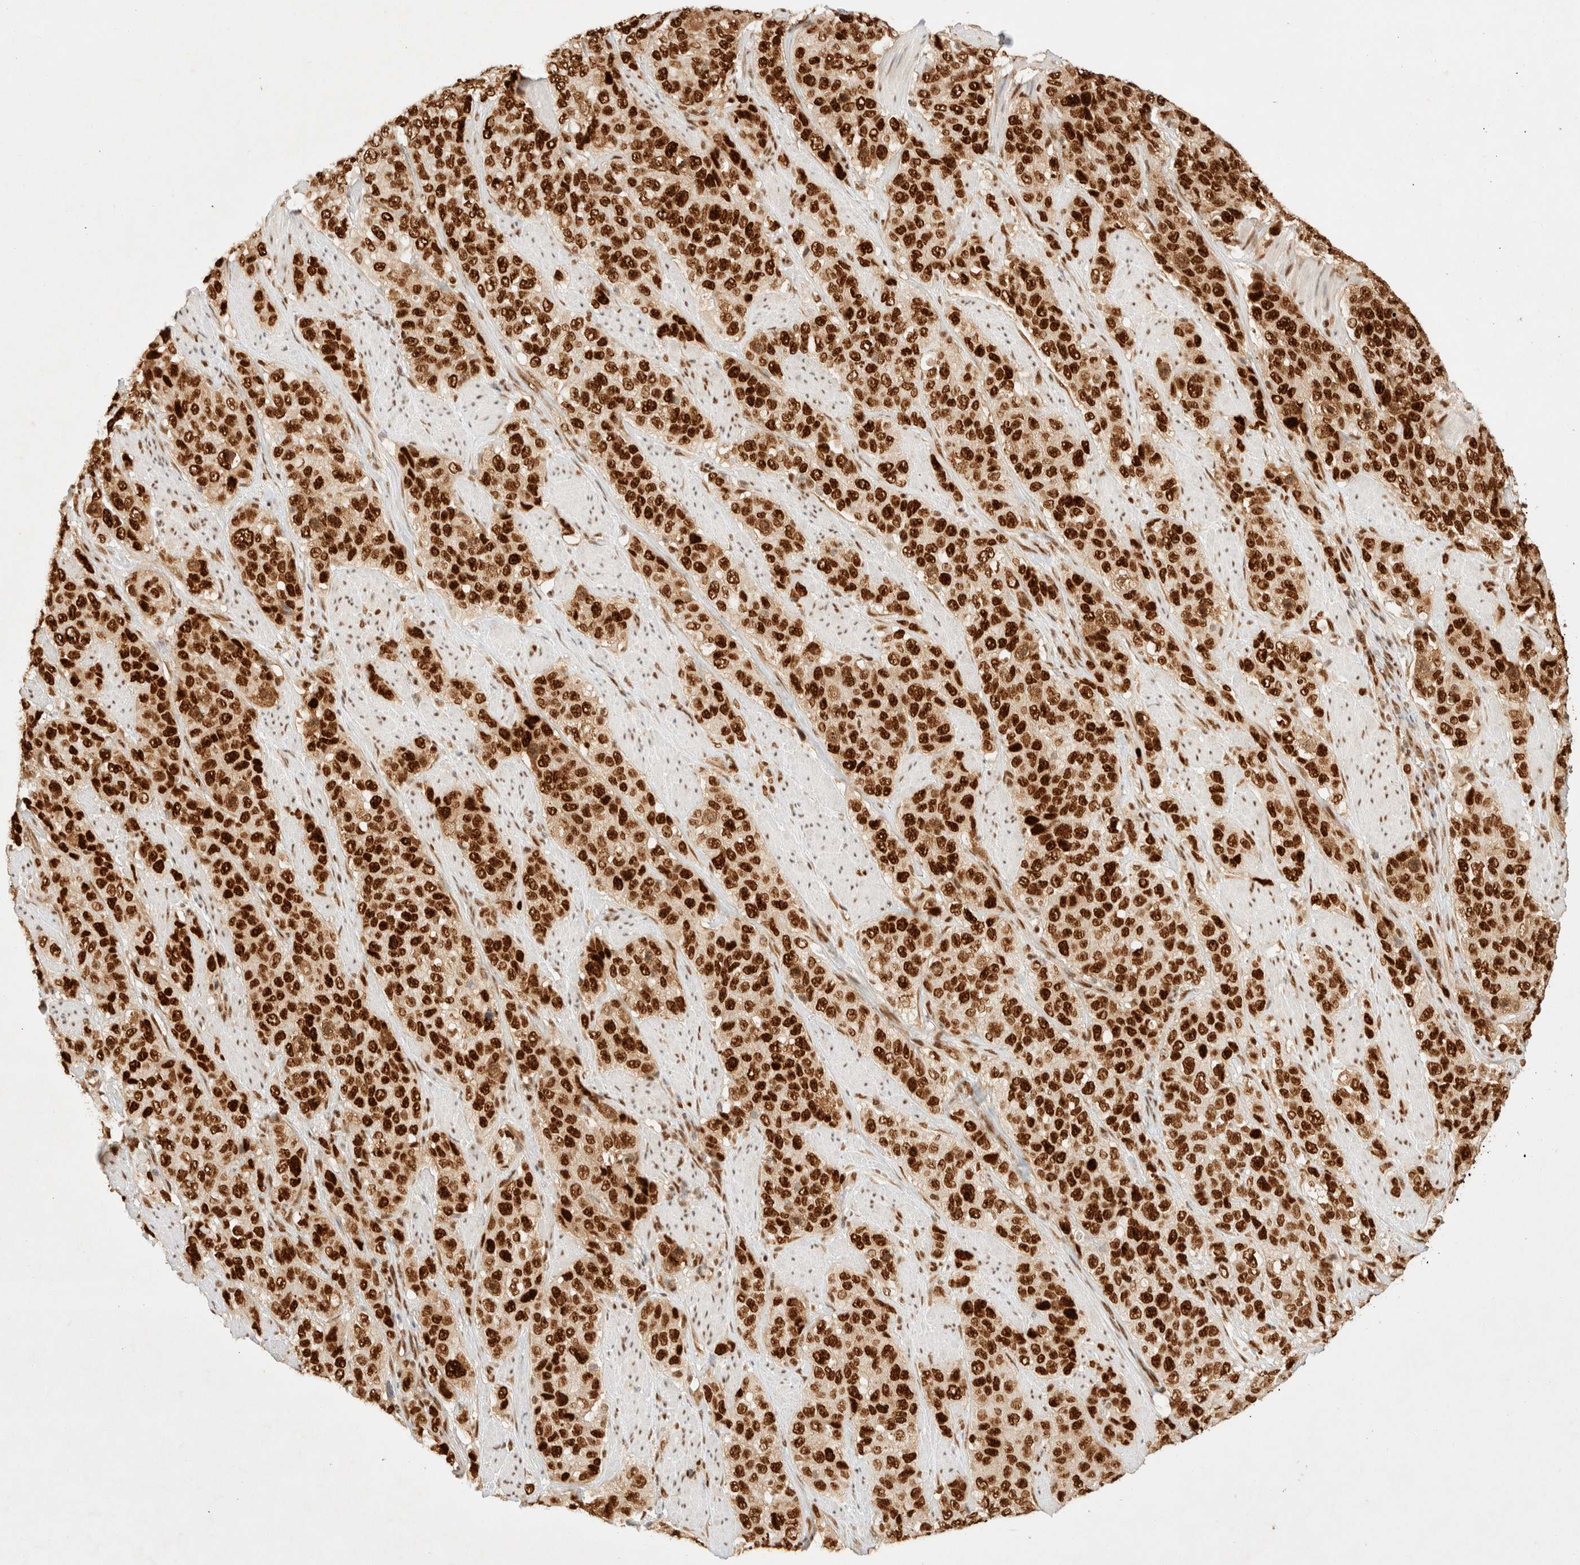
{"staining": {"intensity": "strong", "quantity": ">75%", "location": "nuclear"}, "tissue": "stomach cancer", "cell_type": "Tumor cells", "image_type": "cancer", "snomed": [{"axis": "morphology", "description": "Adenocarcinoma, NOS"}, {"axis": "topography", "description": "Stomach"}], "caption": "The photomicrograph displays a brown stain indicating the presence of a protein in the nuclear of tumor cells in stomach adenocarcinoma.", "gene": "ZNF768", "patient": {"sex": "male", "age": 48}}